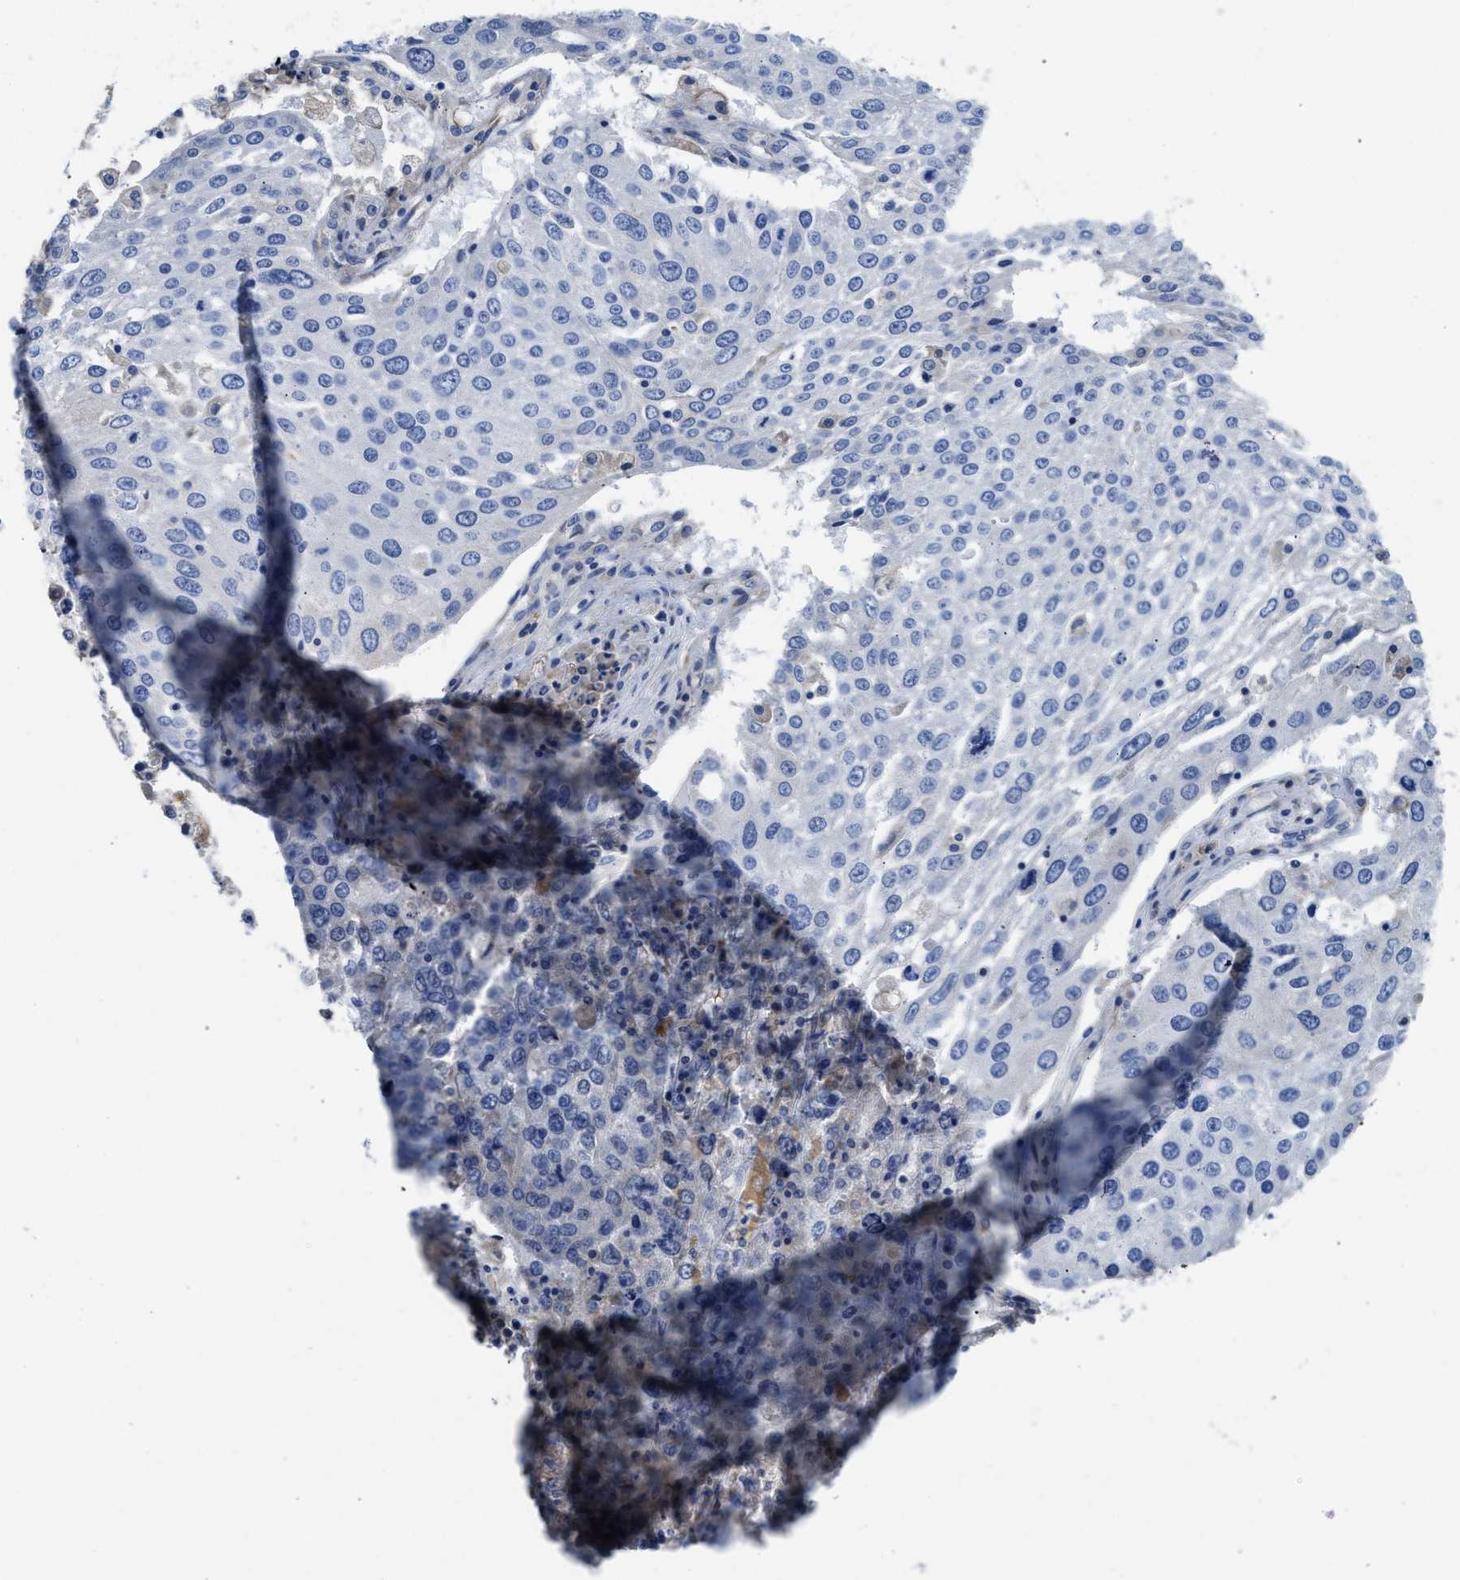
{"staining": {"intensity": "negative", "quantity": "none", "location": "none"}, "tissue": "lung cancer", "cell_type": "Tumor cells", "image_type": "cancer", "snomed": [{"axis": "morphology", "description": "Squamous cell carcinoma, NOS"}, {"axis": "topography", "description": "Lung"}], "caption": "This is an immunohistochemistry (IHC) image of human lung squamous cell carcinoma. There is no expression in tumor cells.", "gene": "C1S", "patient": {"sex": "male", "age": 65}}